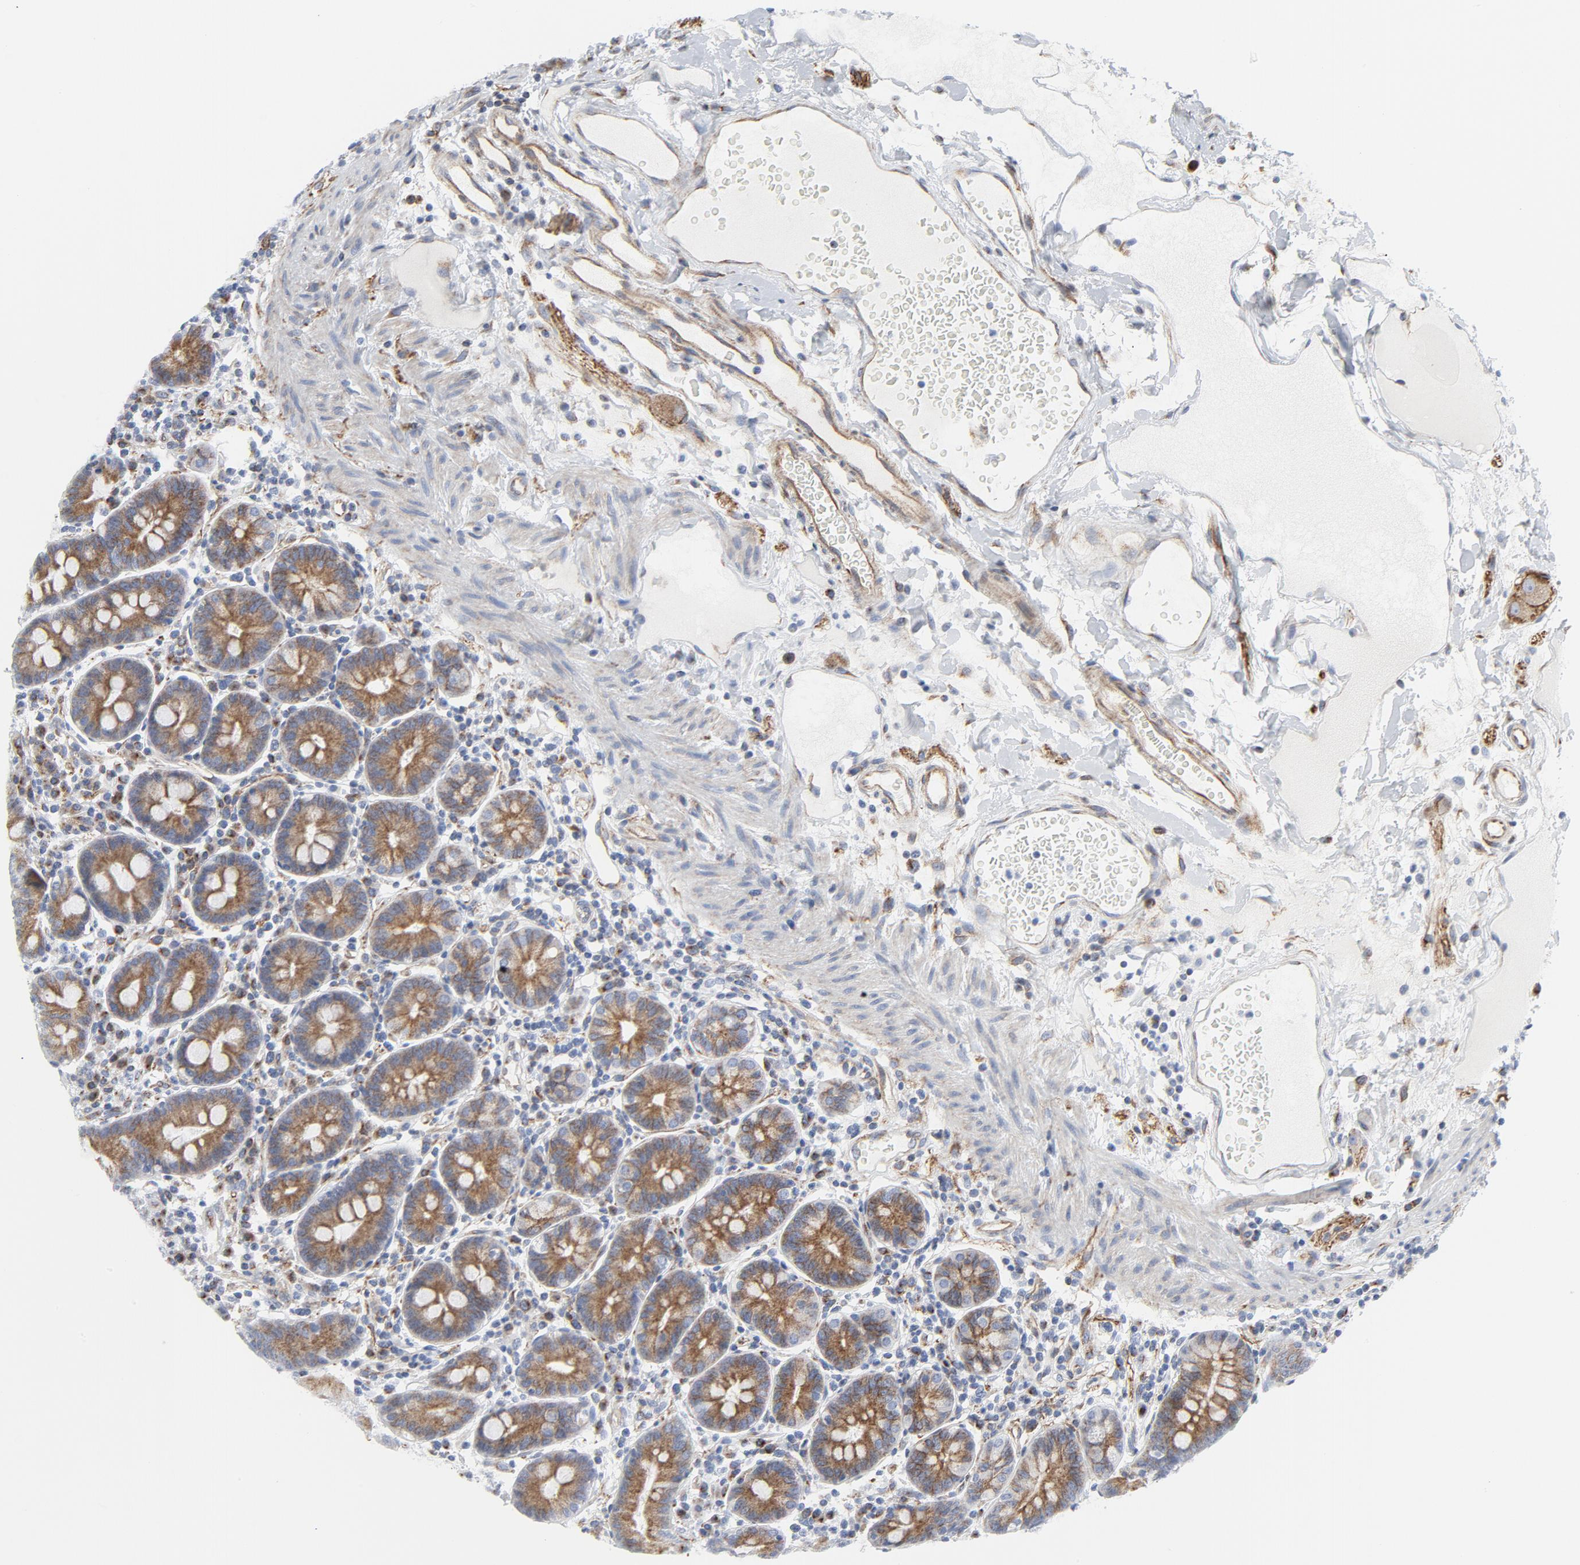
{"staining": {"intensity": "moderate", "quantity": "25%-75%", "location": "cytoplasmic/membranous"}, "tissue": "duodenum", "cell_type": "Glandular cells", "image_type": "normal", "snomed": [{"axis": "morphology", "description": "Normal tissue, NOS"}, {"axis": "topography", "description": "Duodenum"}], "caption": "The micrograph reveals a brown stain indicating the presence of a protein in the cytoplasmic/membranous of glandular cells in duodenum.", "gene": "TUBB1", "patient": {"sex": "male", "age": 50}}